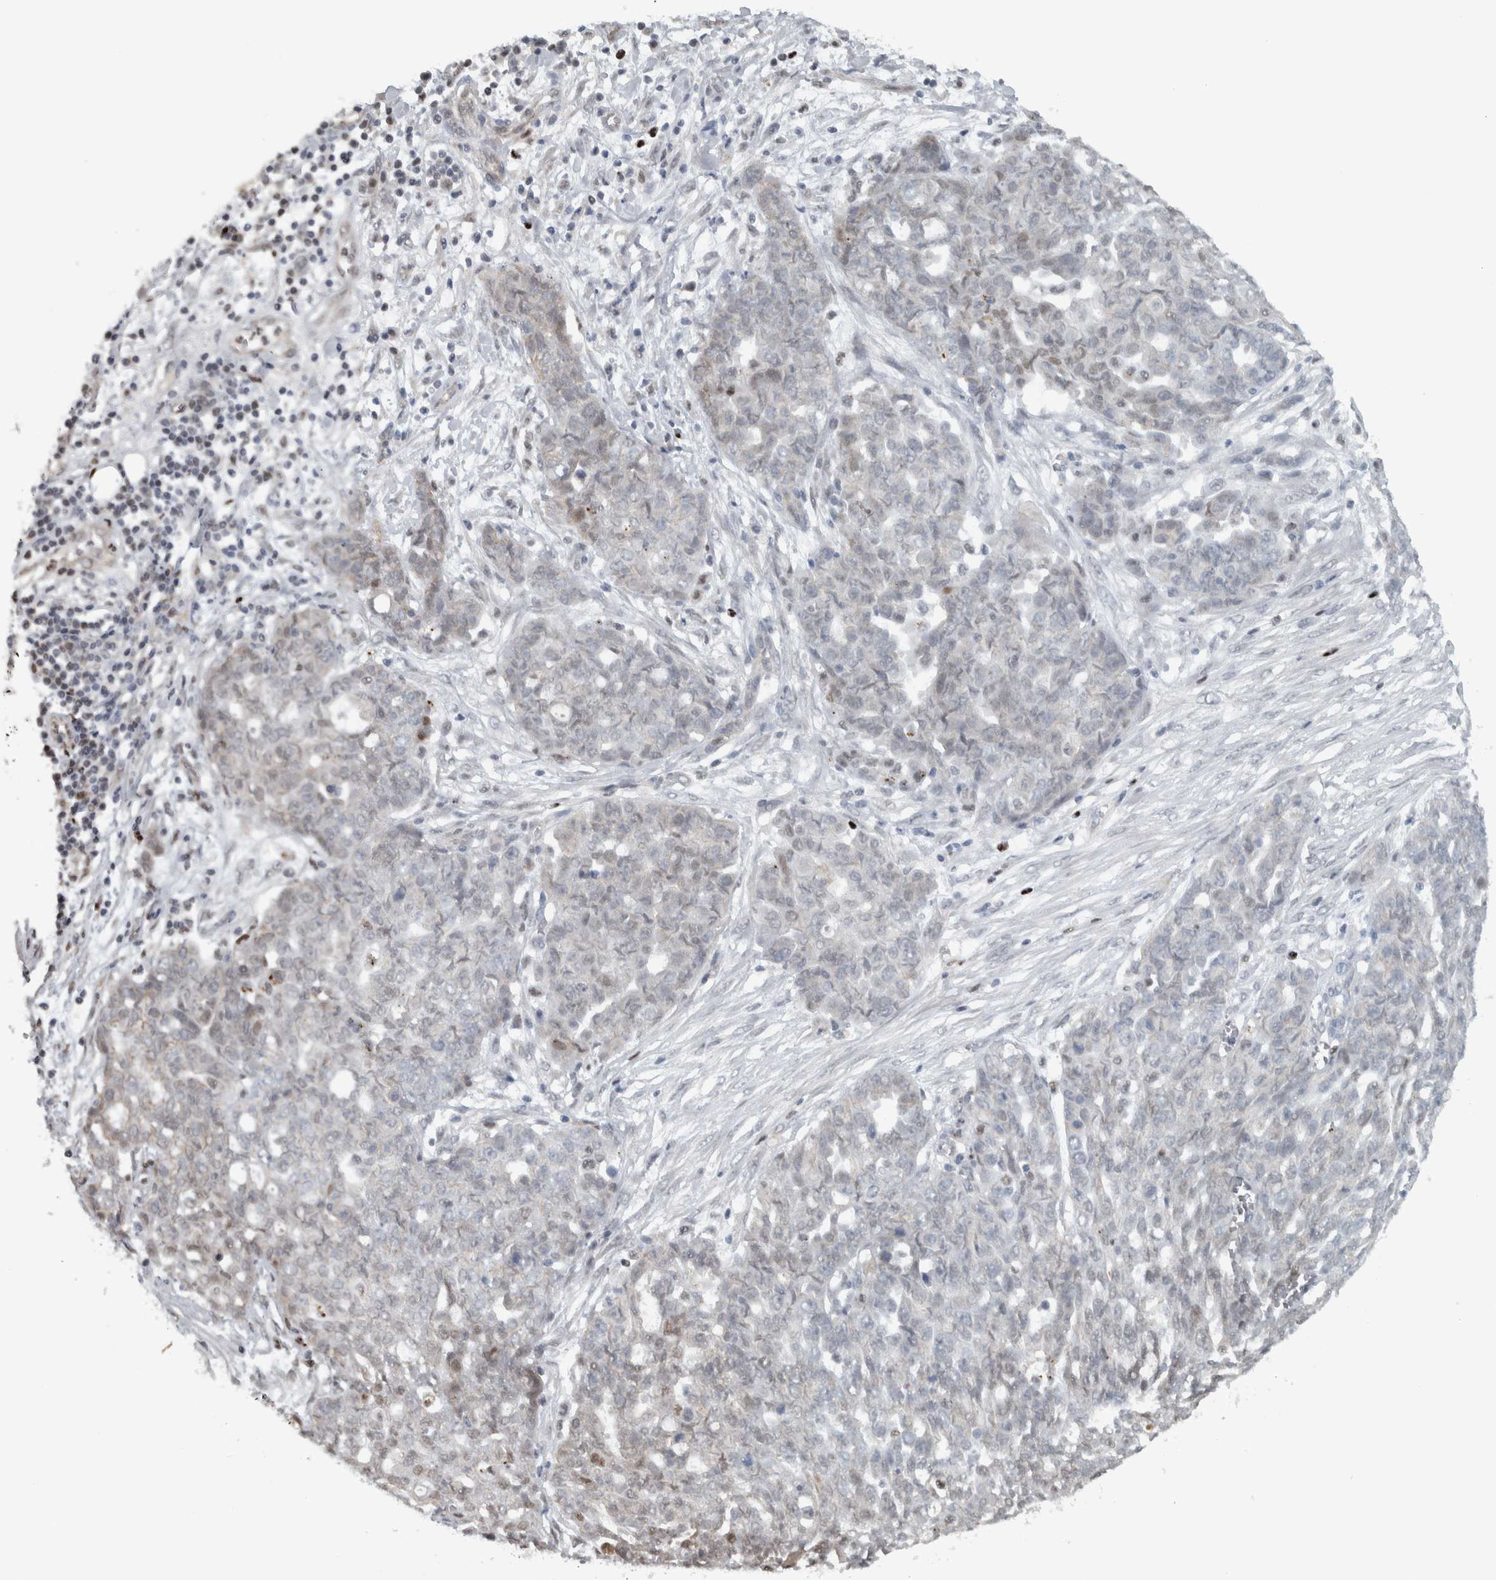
{"staining": {"intensity": "weak", "quantity": "<25%", "location": "nuclear"}, "tissue": "ovarian cancer", "cell_type": "Tumor cells", "image_type": "cancer", "snomed": [{"axis": "morphology", "description": "Cystadenocarcinoma, serous, NOS"}, {"axis": "topography", "description": "Soft tissue"}, {"axis": "topography", "description": "Ovary"}], "caption": "Tumor cells show no significant protein expression in serous cystadenocarcinoma (ovarian).", "gene": "ADPRM", "patient": {"sex": "female", "age": 57}}